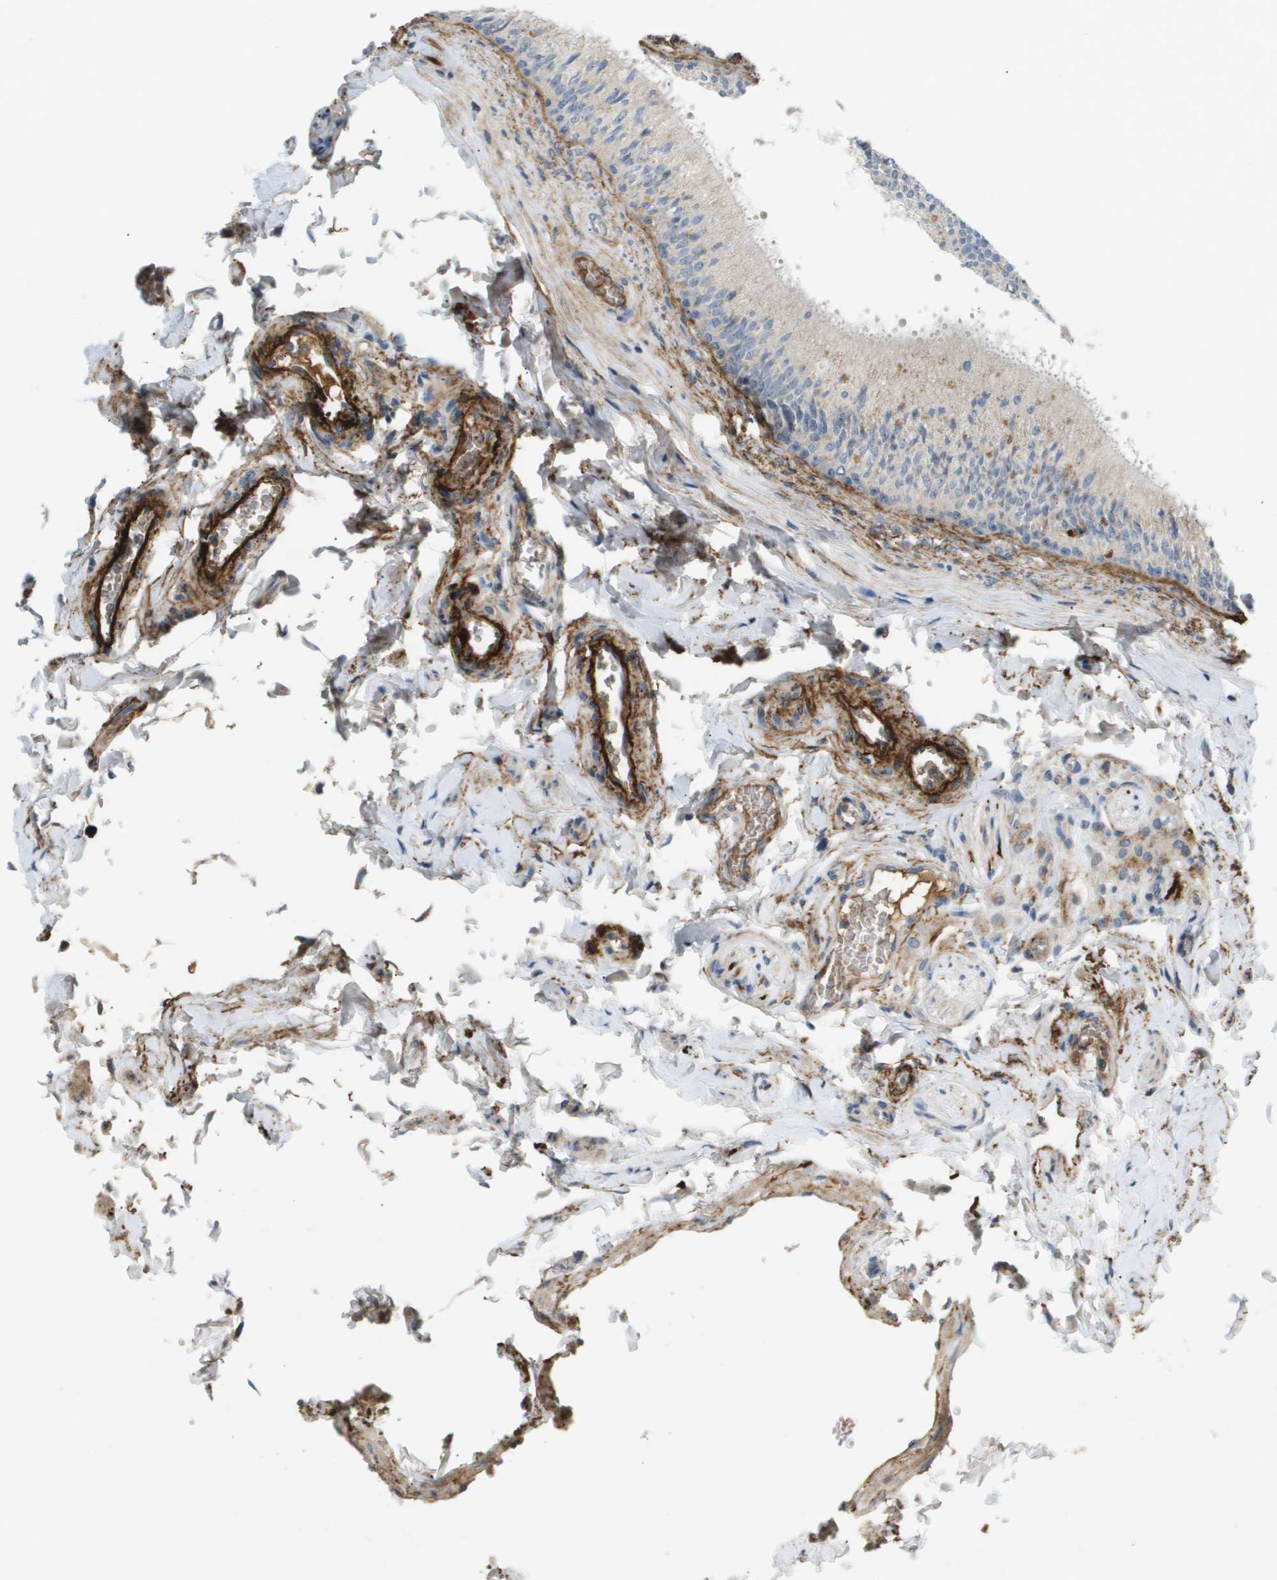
{"staining": {"intensity": "weak", "quantity": "<25%", "location": "cytoplasmic/membranous"}, "tissue": "epididymis", "cell_type": "Glandular cells", "image_type": "normal", "snomed": [{"axis": "morphology", "description": "Normal tissue, NOS"}, {"axis": "topography", "description": "Testis"}, {"axis": "topography", "description": "Epididymis"}], "caption": "IHC image of normal epididymis: epididymis stained with DAB (3,3'-diaminobenzidine) reveals no significant protein positivity in glandular cells. (Brightfield microscopy of DAB (3,3'-diaminobenzidine) immunohistochemistry at high magnification).", "gene": "VTN", "patient": {"sex": "male", "age": 36}}